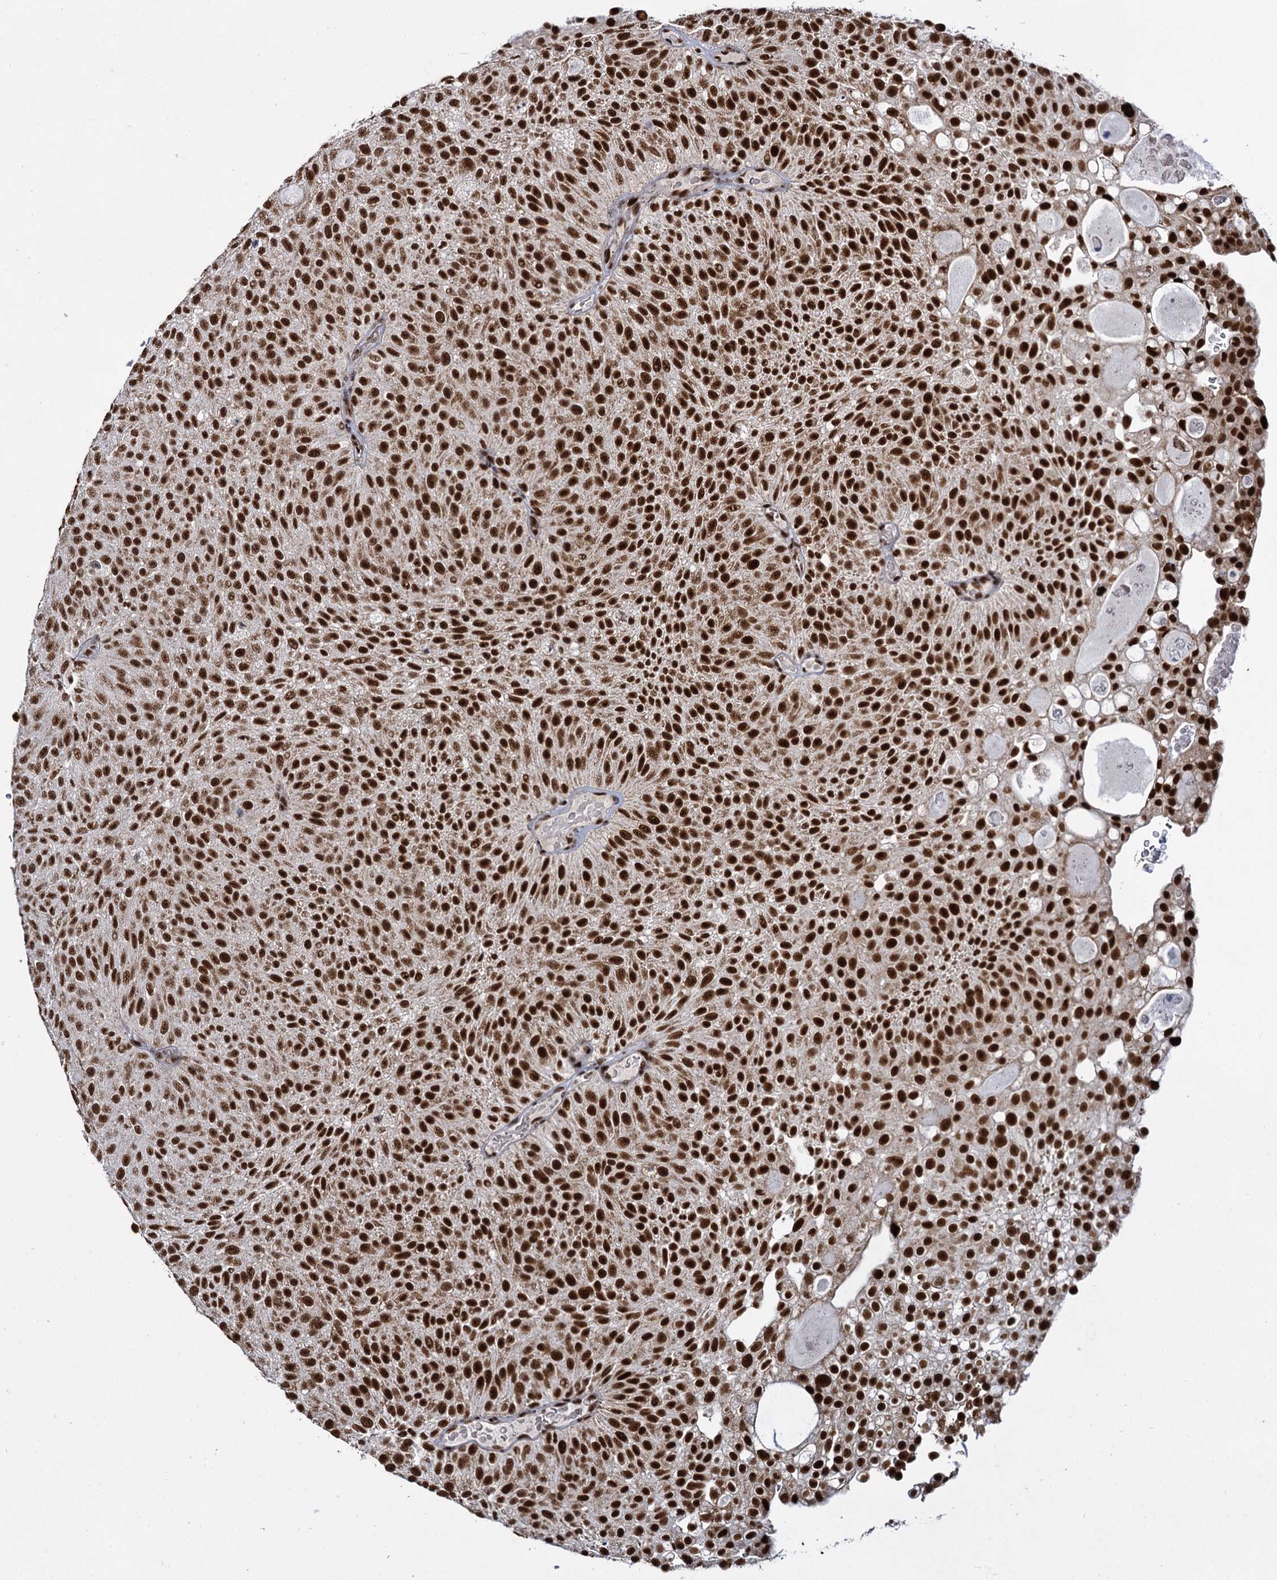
{"staining": {"intensity": "strong", "quantity": ">75%", "location": "nuclear"}, "tissue": "urothelial cancer", "cell_type": "Tumor cells", "image_type": "cancer", "snomed": [{"axis": "morphology", "description": "Urothelial carcinoma, Low grade"}, {"axis": "topography", "description": "Urinary bladder"}], "caption": "This photomicrograph reveals low-grade urothelial carcinoma stained with immunohistochemistry (IHC) to label a protein in brown. The nuclear of tumor cells show strong positivity for the protein. Nuclei are counter-stained blue.", "gene": "RPUSD4", "patient": {"sex": "male", "age": 78}}